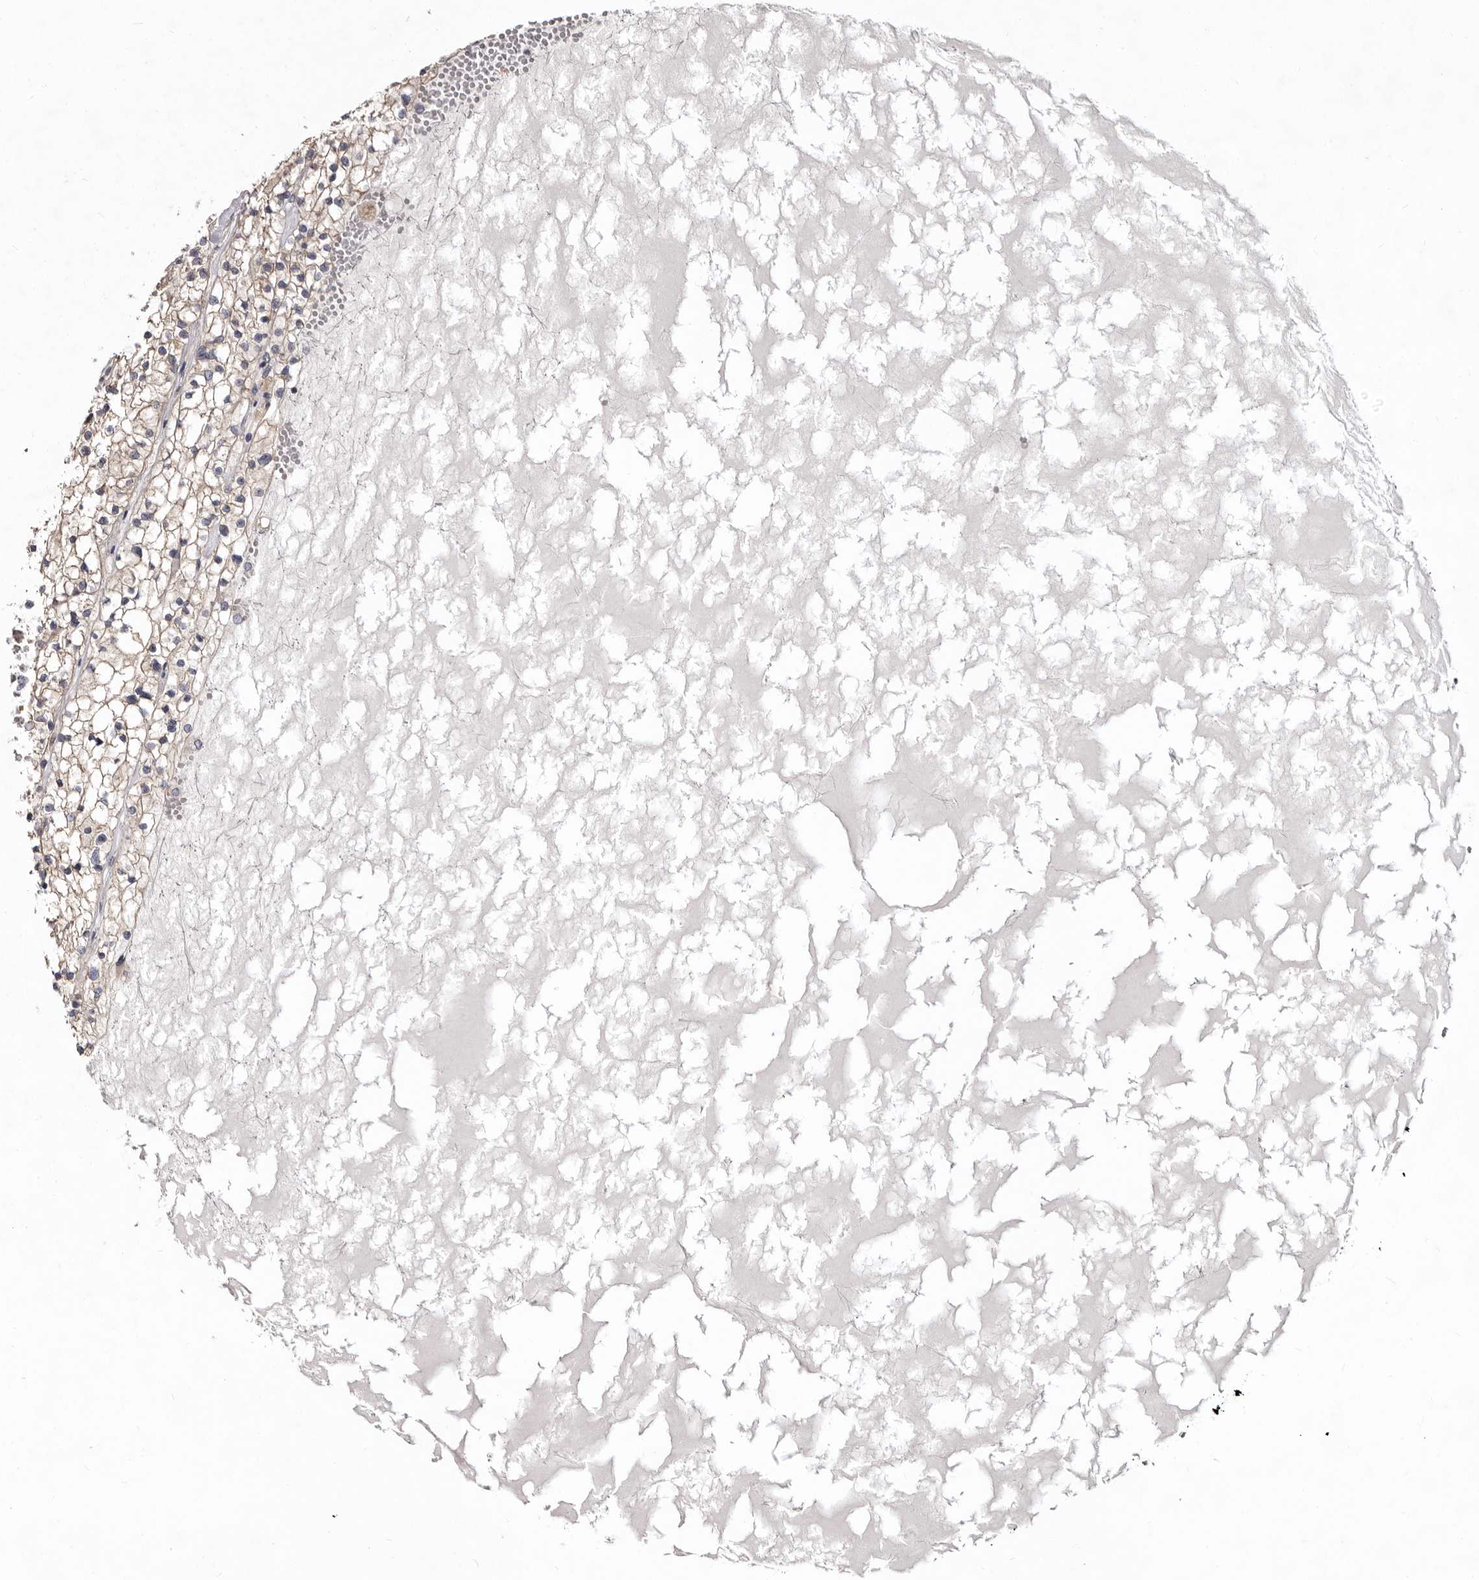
{"staining": {"intensity": "weak", "quantity": "25%-75%", "location": "cytoplasmic/membranous"}, "tissue": "renal cancer", "cell_type": "Tumor cells", "image_type": "cancer", "snomed": [{"axis": "morphology", "description": "Normal tissue, NOS"}, {"axis": "morphology", "description": "Adenocarcinoma, NOS"}, {"axis": "topography", "description": "Kidney"}], "caption": "An image of renal cancer (adenocarcinoma) stained for a protein exhibits weak cytoplasmic/membranous brown staining in tumor cells.", "gene": "FMO2", "patient": {"sex": "male", "age": 68}}